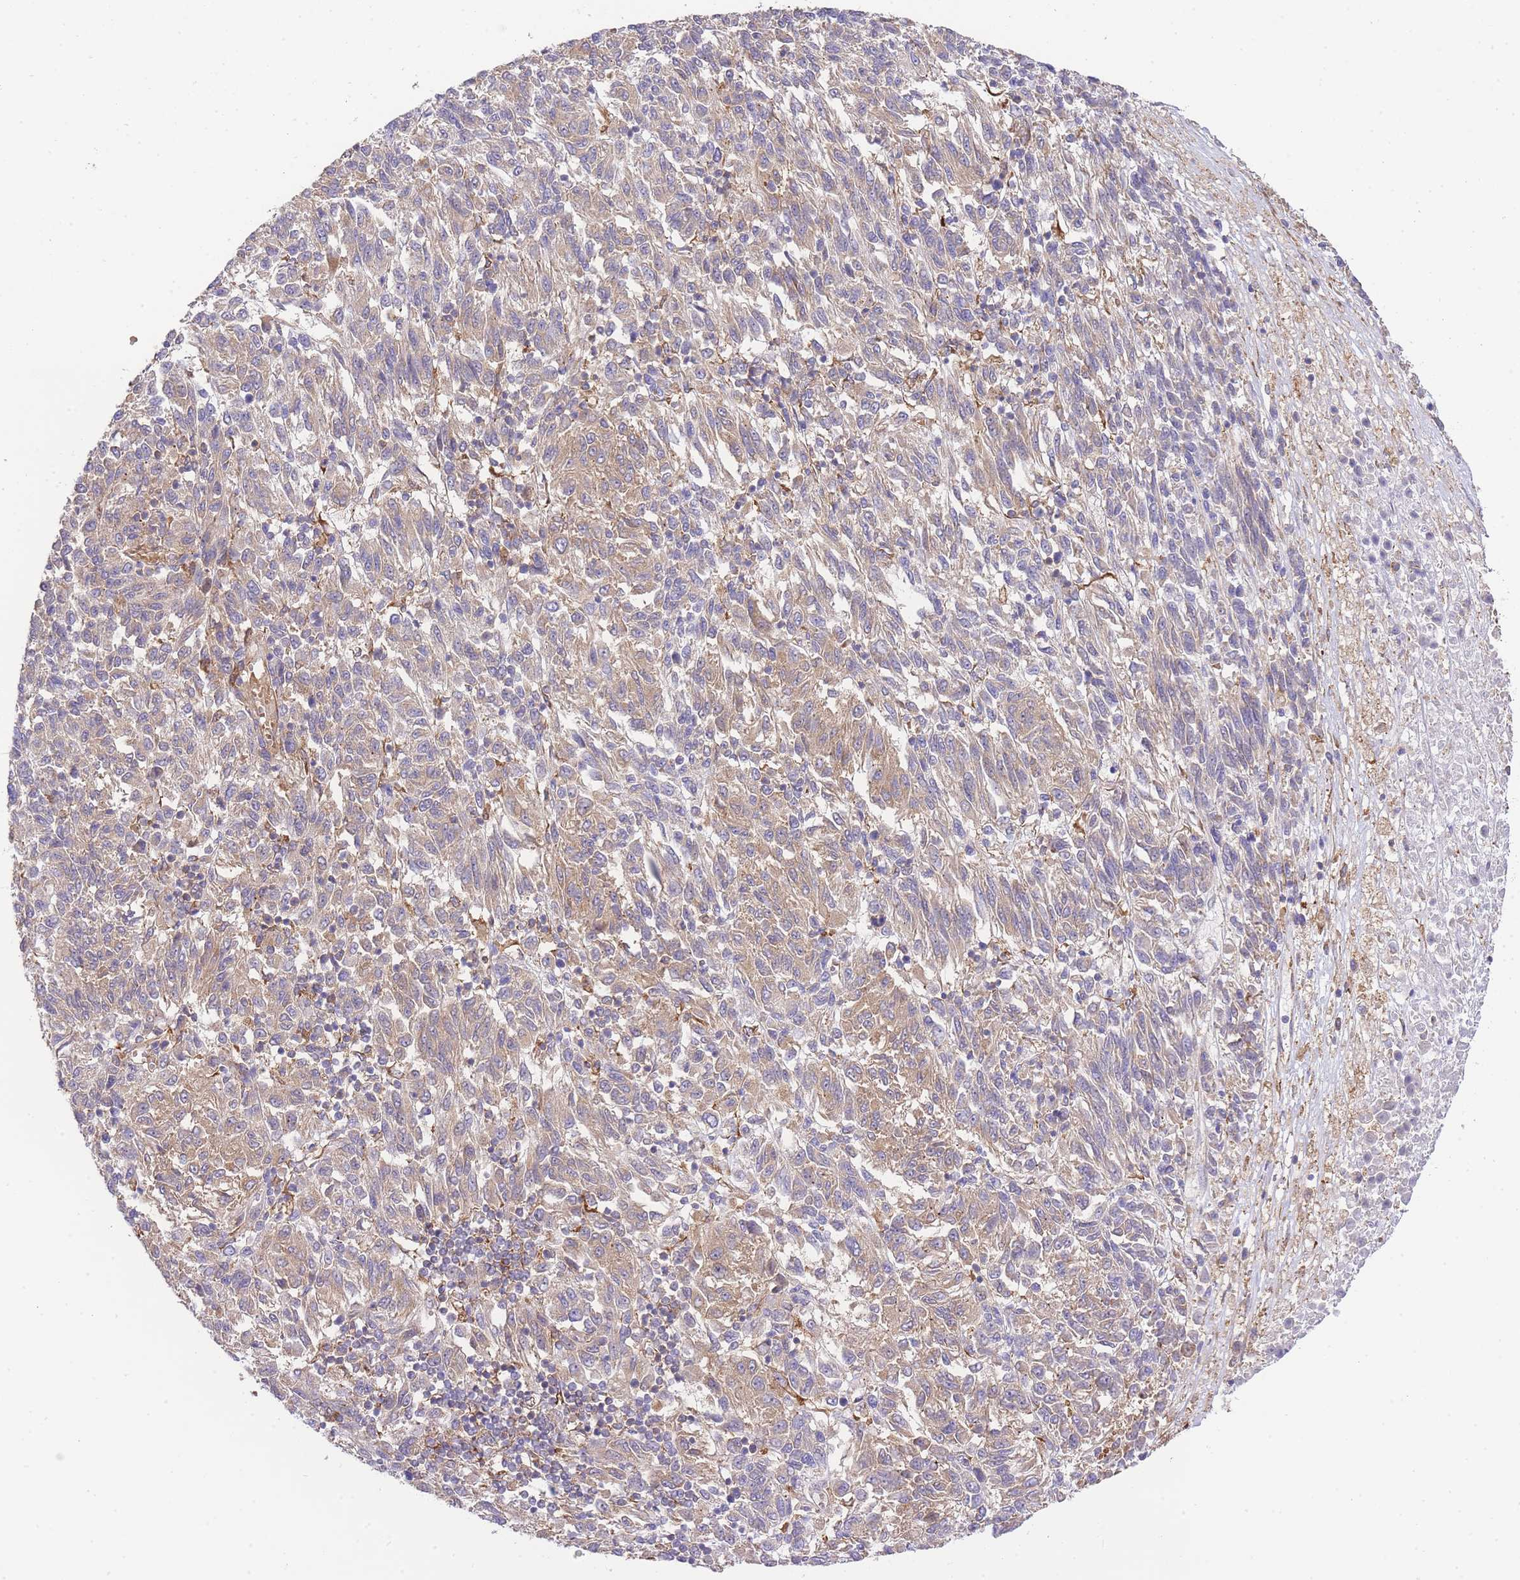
{"staining": {"intensity": "weak", "quantity": "25%-75%", "location": "cytoplasmic/membranous"}, "tissue": "melanoma", "cell_type": "Tumor cells", "image_type": "cancer", "snomed": [{"axis": "morphology", "description": "Malignant melanoma, Metastatic site"}, {"axis": "topography", "description": "Lung"}], "caption": "Immunohistochemistry (DAB (3,3'-diaminobenzidine)) staining of human melanoma exhibits weak cytoplasmic/membranous protein staining in approximately 25%-75% of tumor cells.", "gene": "INSYN2B", "patient": {"sex": "male", "age": 64}}